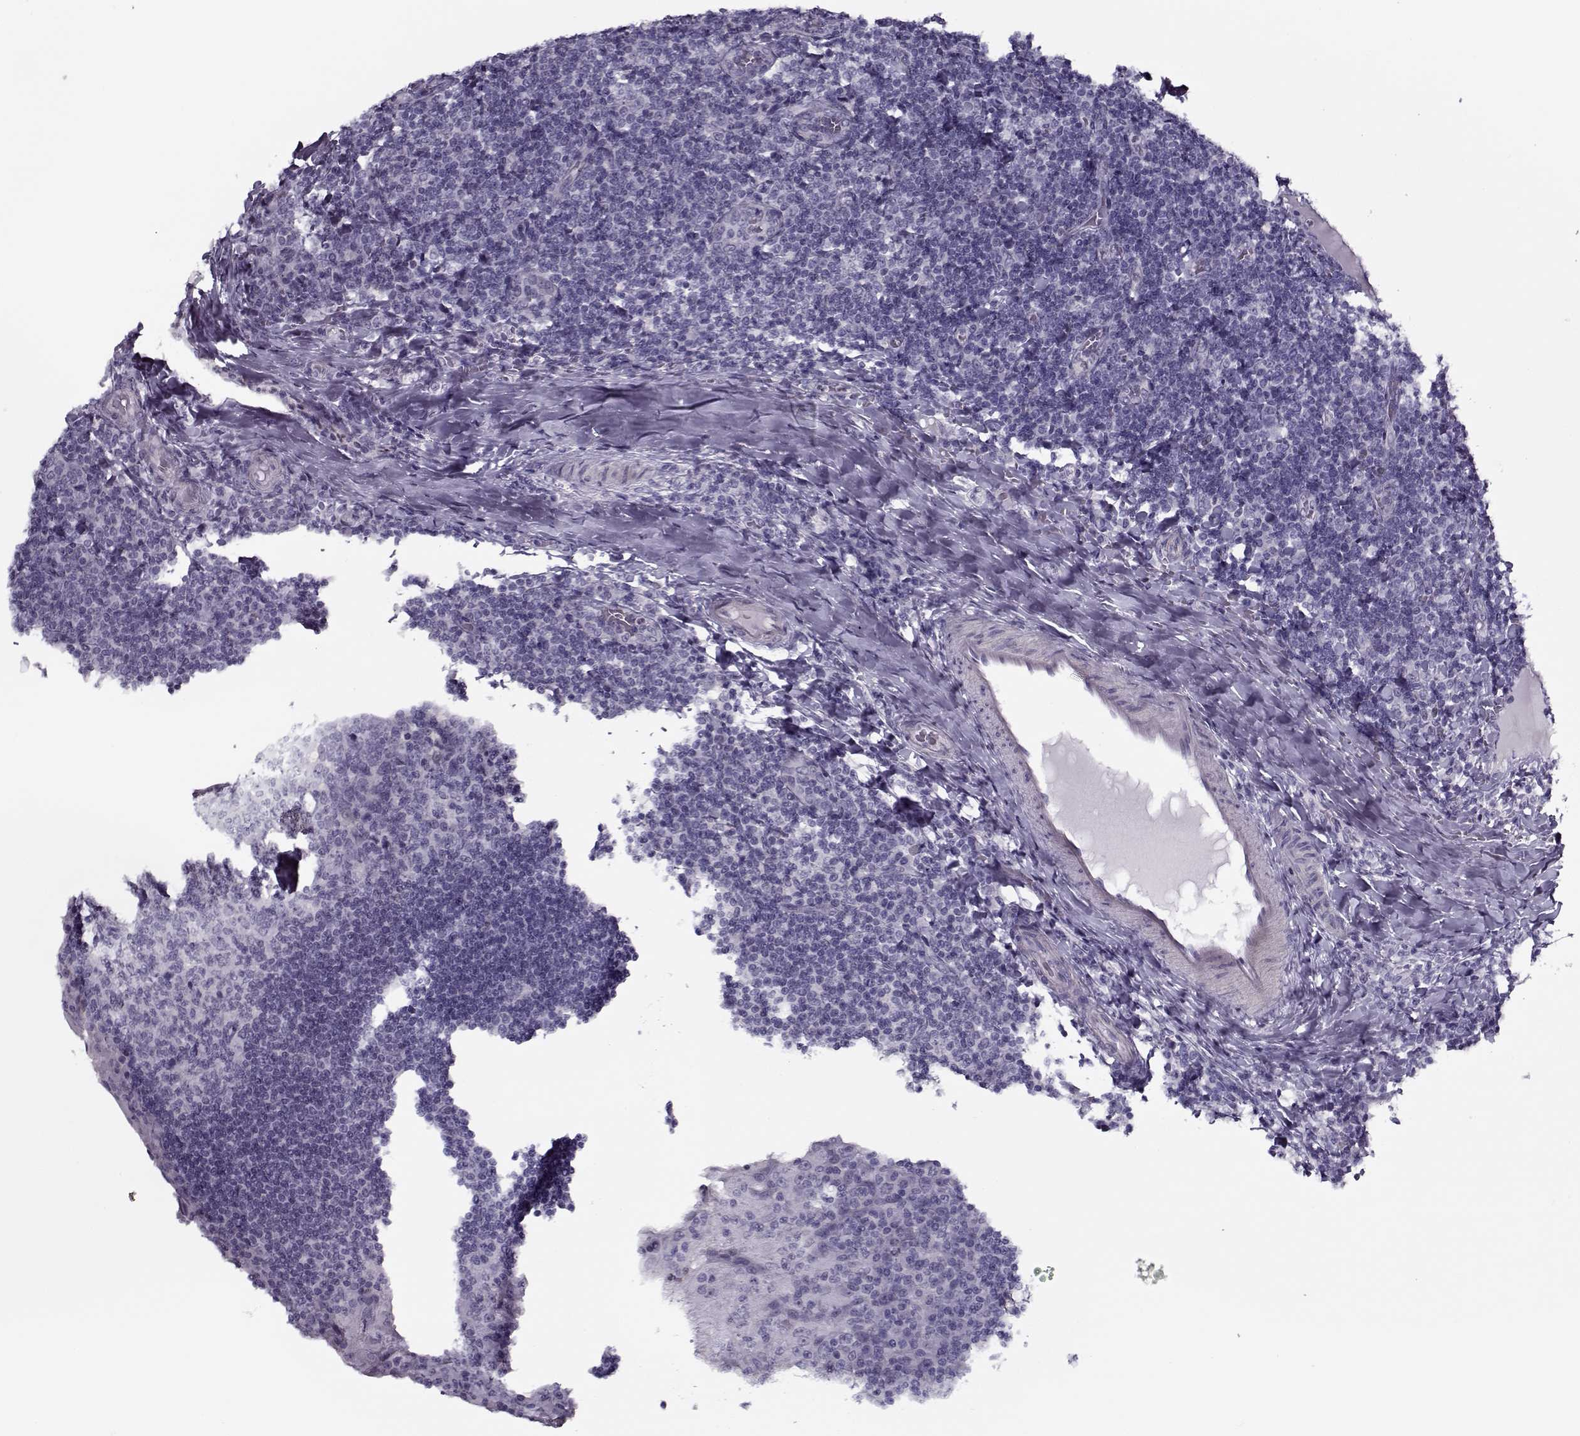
{"staining": {"intensity": "negative", "quantity": "none", "location": "none"}, "tissue": "tonsil", "cell_type": "Germinal center cells", "image_type": "normal", "snomed": [{"axis": "morphology", "description": "Normal tissue, NOS"}, {"axis": "topography", "description": "Tonsil"}], "caption": "An immunohistochemistry (IHC) histopathology image of normal tonsil is shown. There is no staining in germinal center cells of tonsil. (Brightfield microscopy of DAB (3,3'-diaminobenzidine) immunohistochemistry at high magnification).", "gene": "CIBAR1", "patient": {"sex": "male", "age": 17}}